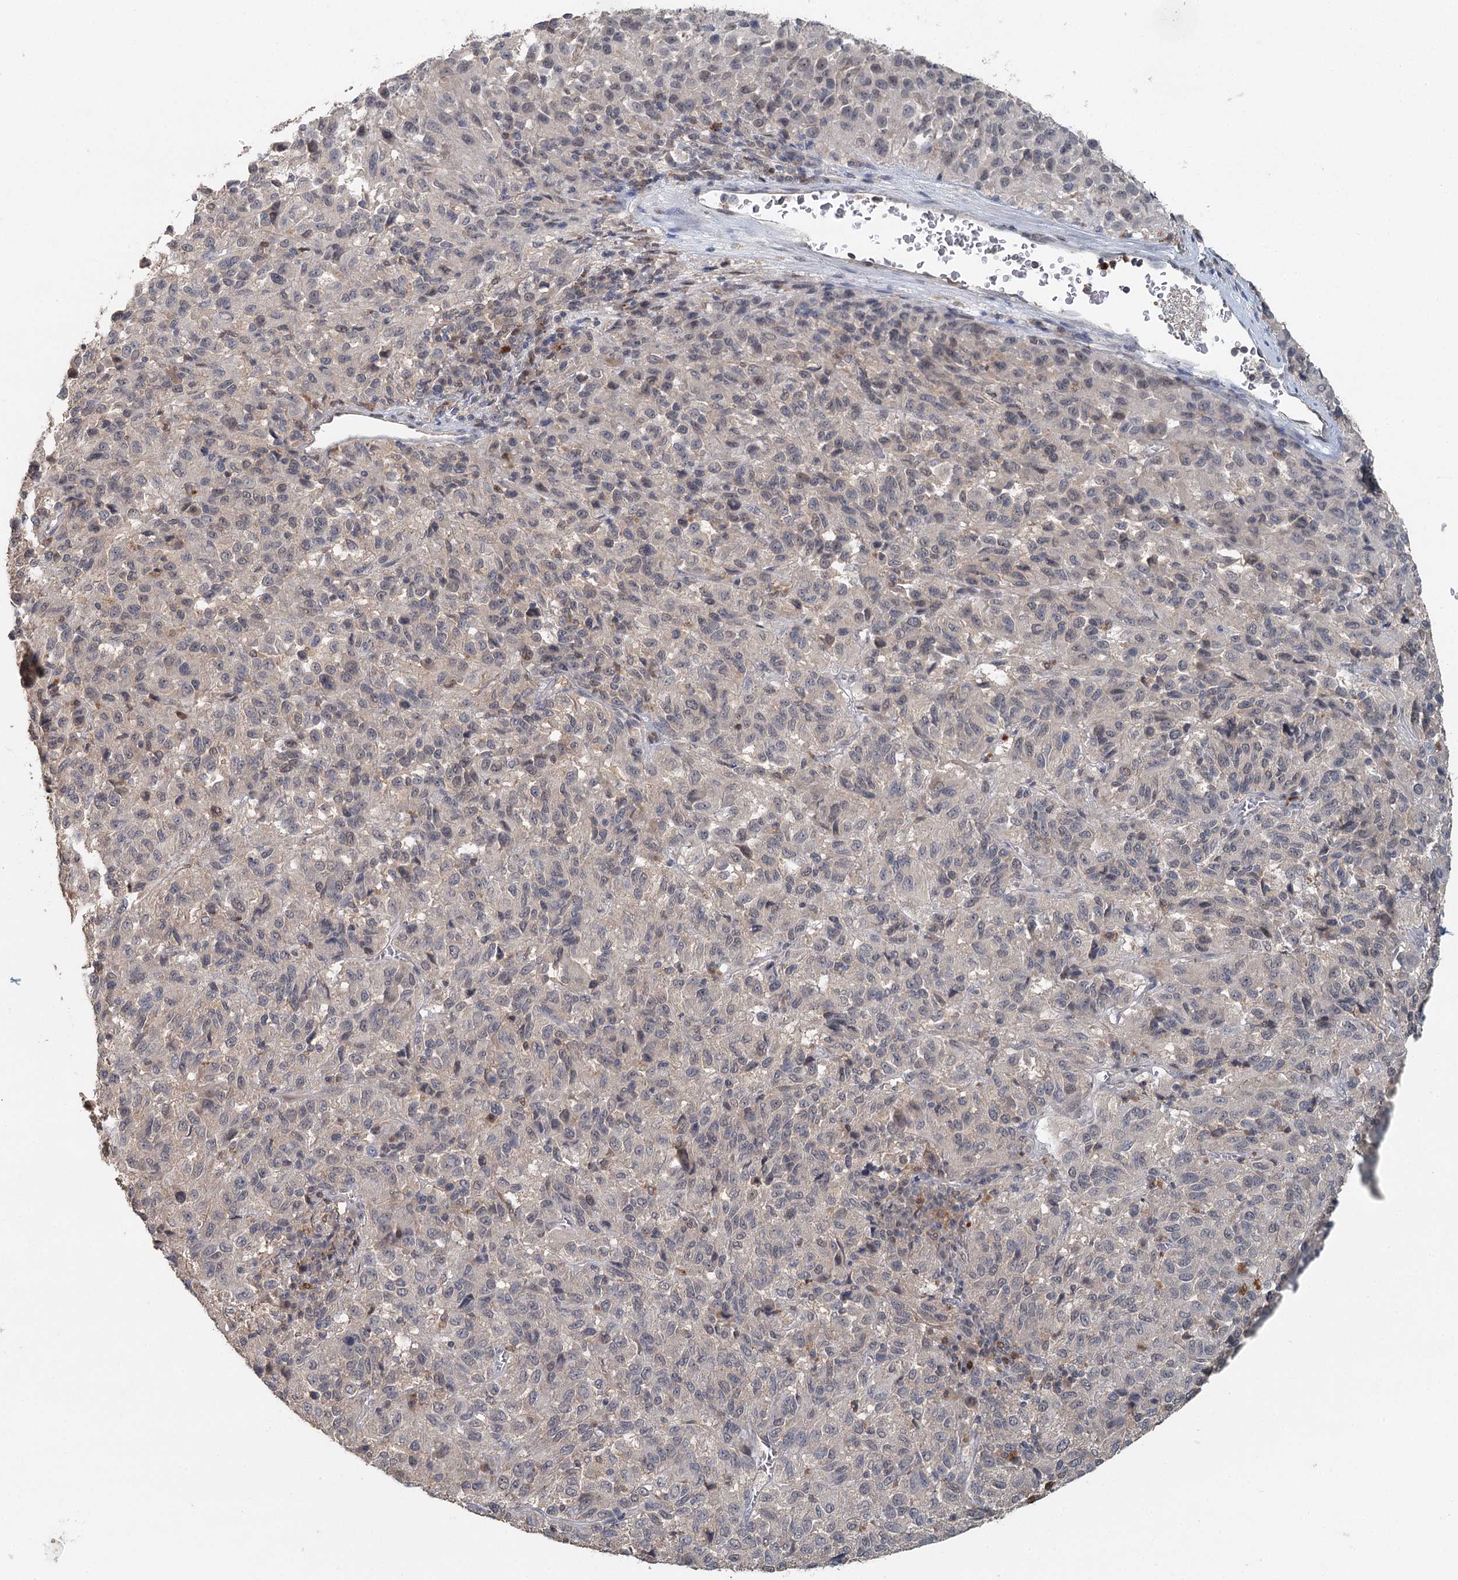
{"staining": {"intensity": "negative", "quantity": "none", "location": "none"}, "tissue": "melanoma", "cell_type": "Tumor cells", "image_type": "cancer", "snomed": [{"axis": "morphology", "description": "Malignant melanoma, Metastatic site"}, {"axis": "topography", "description": "Lung"}], "caption": "Immunohistochemical staining of human malignant melanoma (metastatic site) demonstrates no significant staining in tumor cells. (Immunohistochemistry (ihc), brightfield microscopy, high magnification).", "gene": "ADK", "patient": {"sex": "male", "age": 64}}